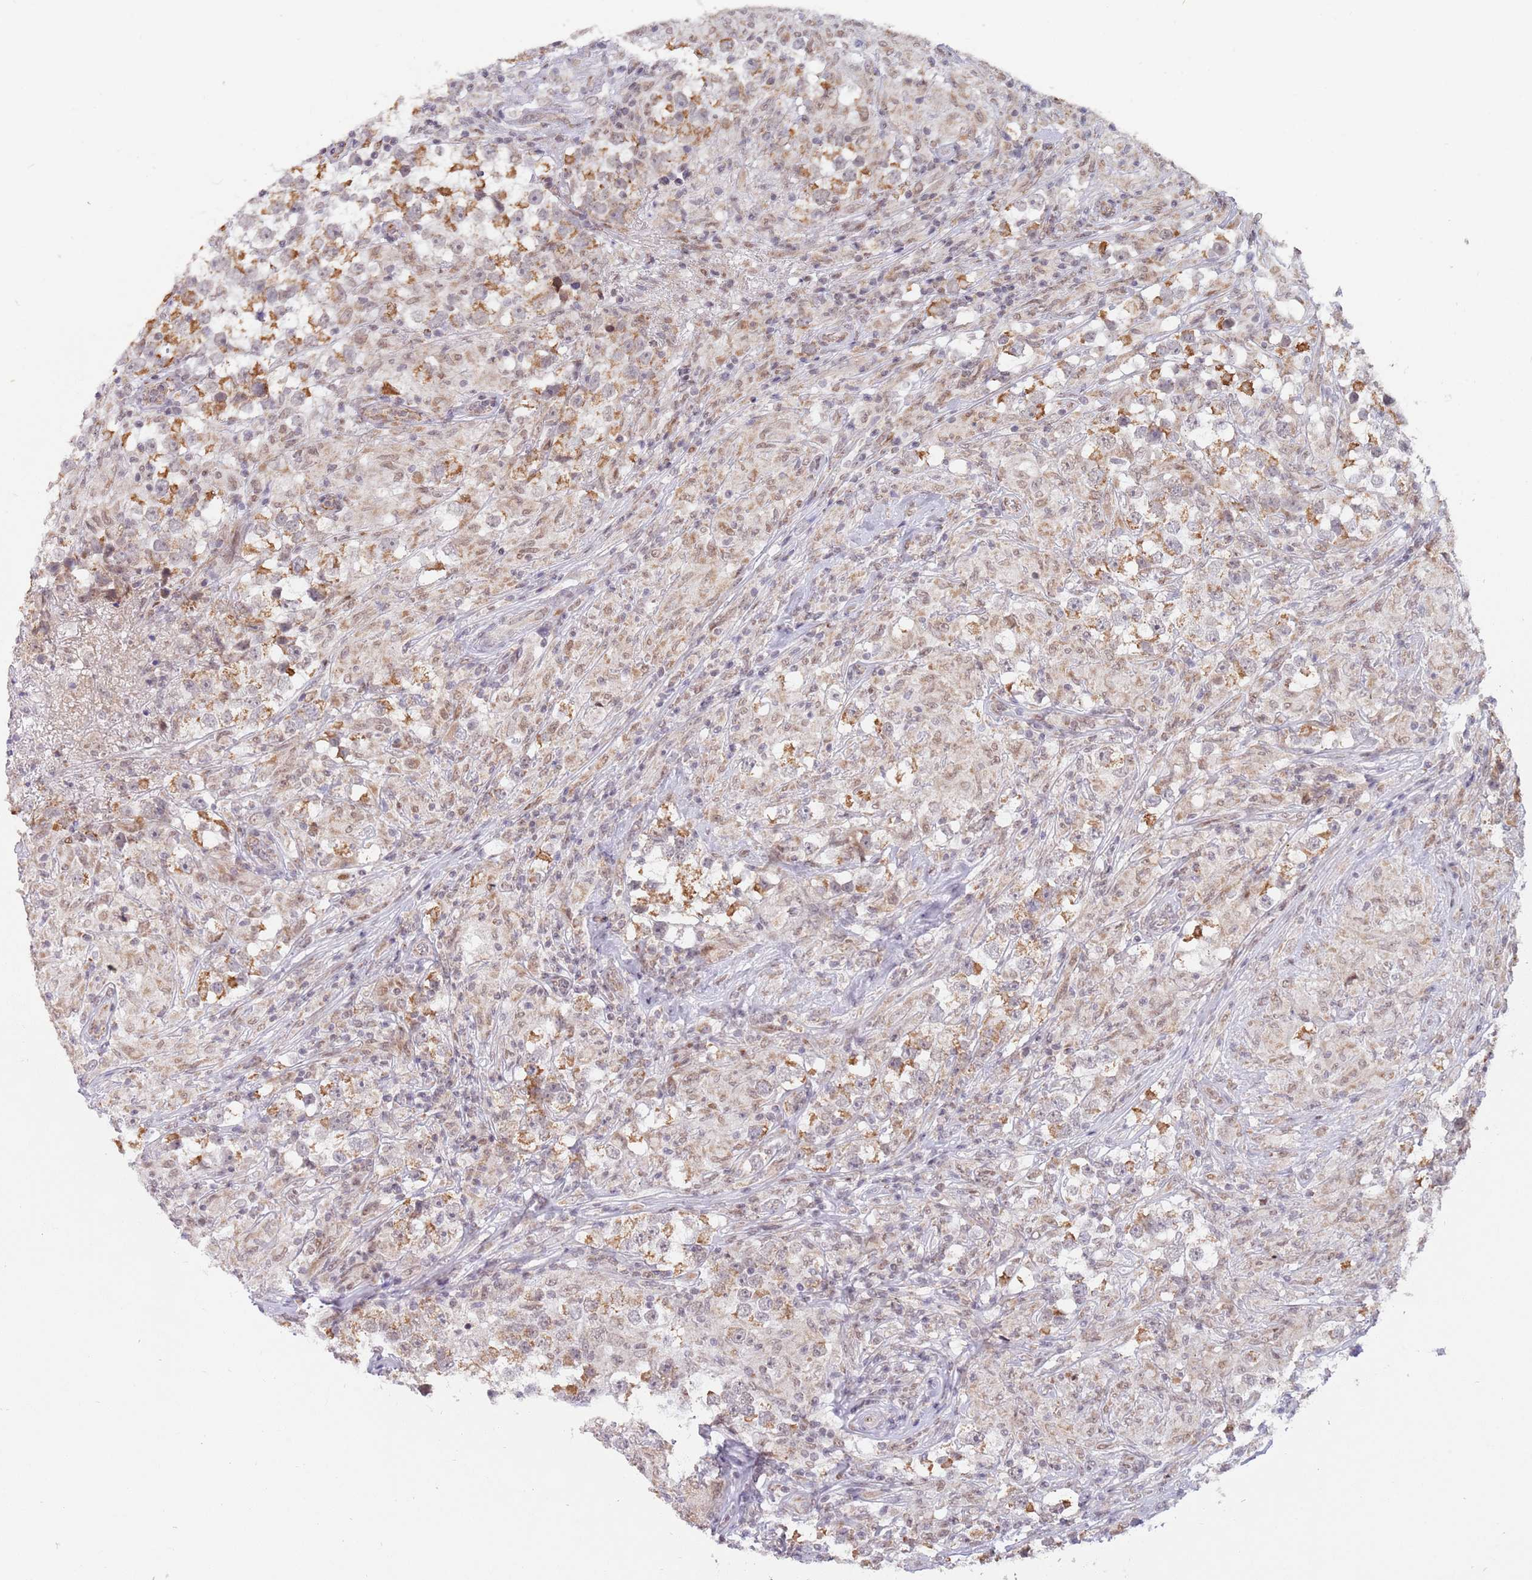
{"staining": {"intensity": "moderate", "quantity": ">75%", "location": "cytoplasmic/membranous"}, "tissue": "testis cancer", "cell_type": "Tumor cells", "image_type": "cancer", "snomed": [{"axis": "morphology", "description": "Seminoma, NOS"}, {"axis": "topography", "description": "Testis"}], "caption": "Testis cancer (seminoma) stained with DAB IHC displays medium levels of moderate cytoplasmic/membranous expression in about >75% of tumor cells.", "gene": "TIMM13", "patient": {"sex": "male", "age": 46}}